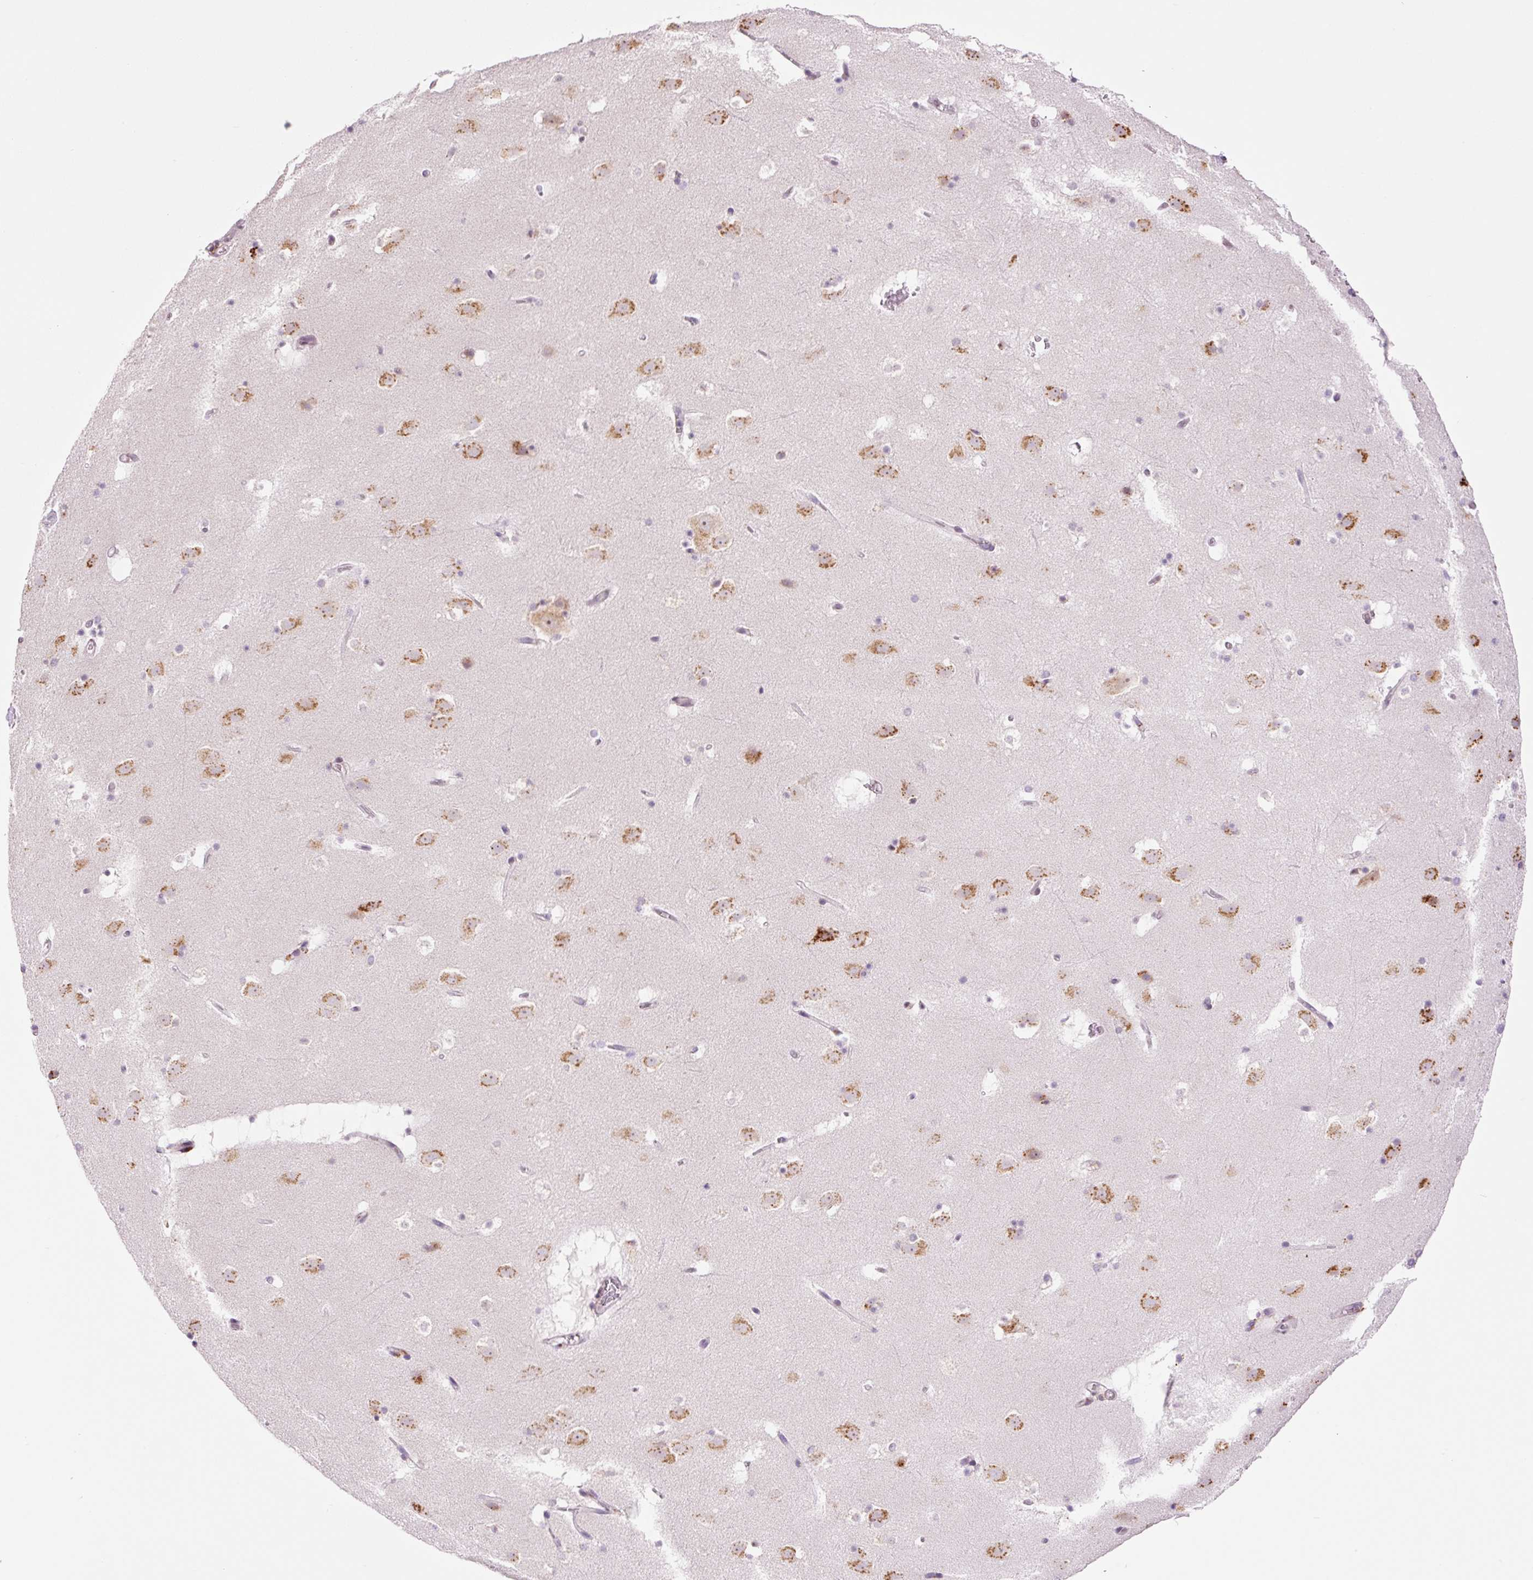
{"staining": {"intensity": "moderate", "quantity": "25%-75%", "location": "cytoplasmic/membranous"}, "tissue": "caudate", "cell_type": "Glial cells", "image_type": "normal", "snomed": [{"axis": "morphology", "description": "Normal tissue, NOS"}, {"axis": "topography", "description": "Lateral ventricle wall"}], "caption": "Protein staining of benign caudate reveals moderate cytoplasmic/membranous staining in about 25%-75% of glial cells. The staining was performed using DAB, with brown indicating positive protein expression. Nuclei are stained blue with hematoxylin.", "gene": "RPL41", "patient": {"sex": "male", "age": 37}}